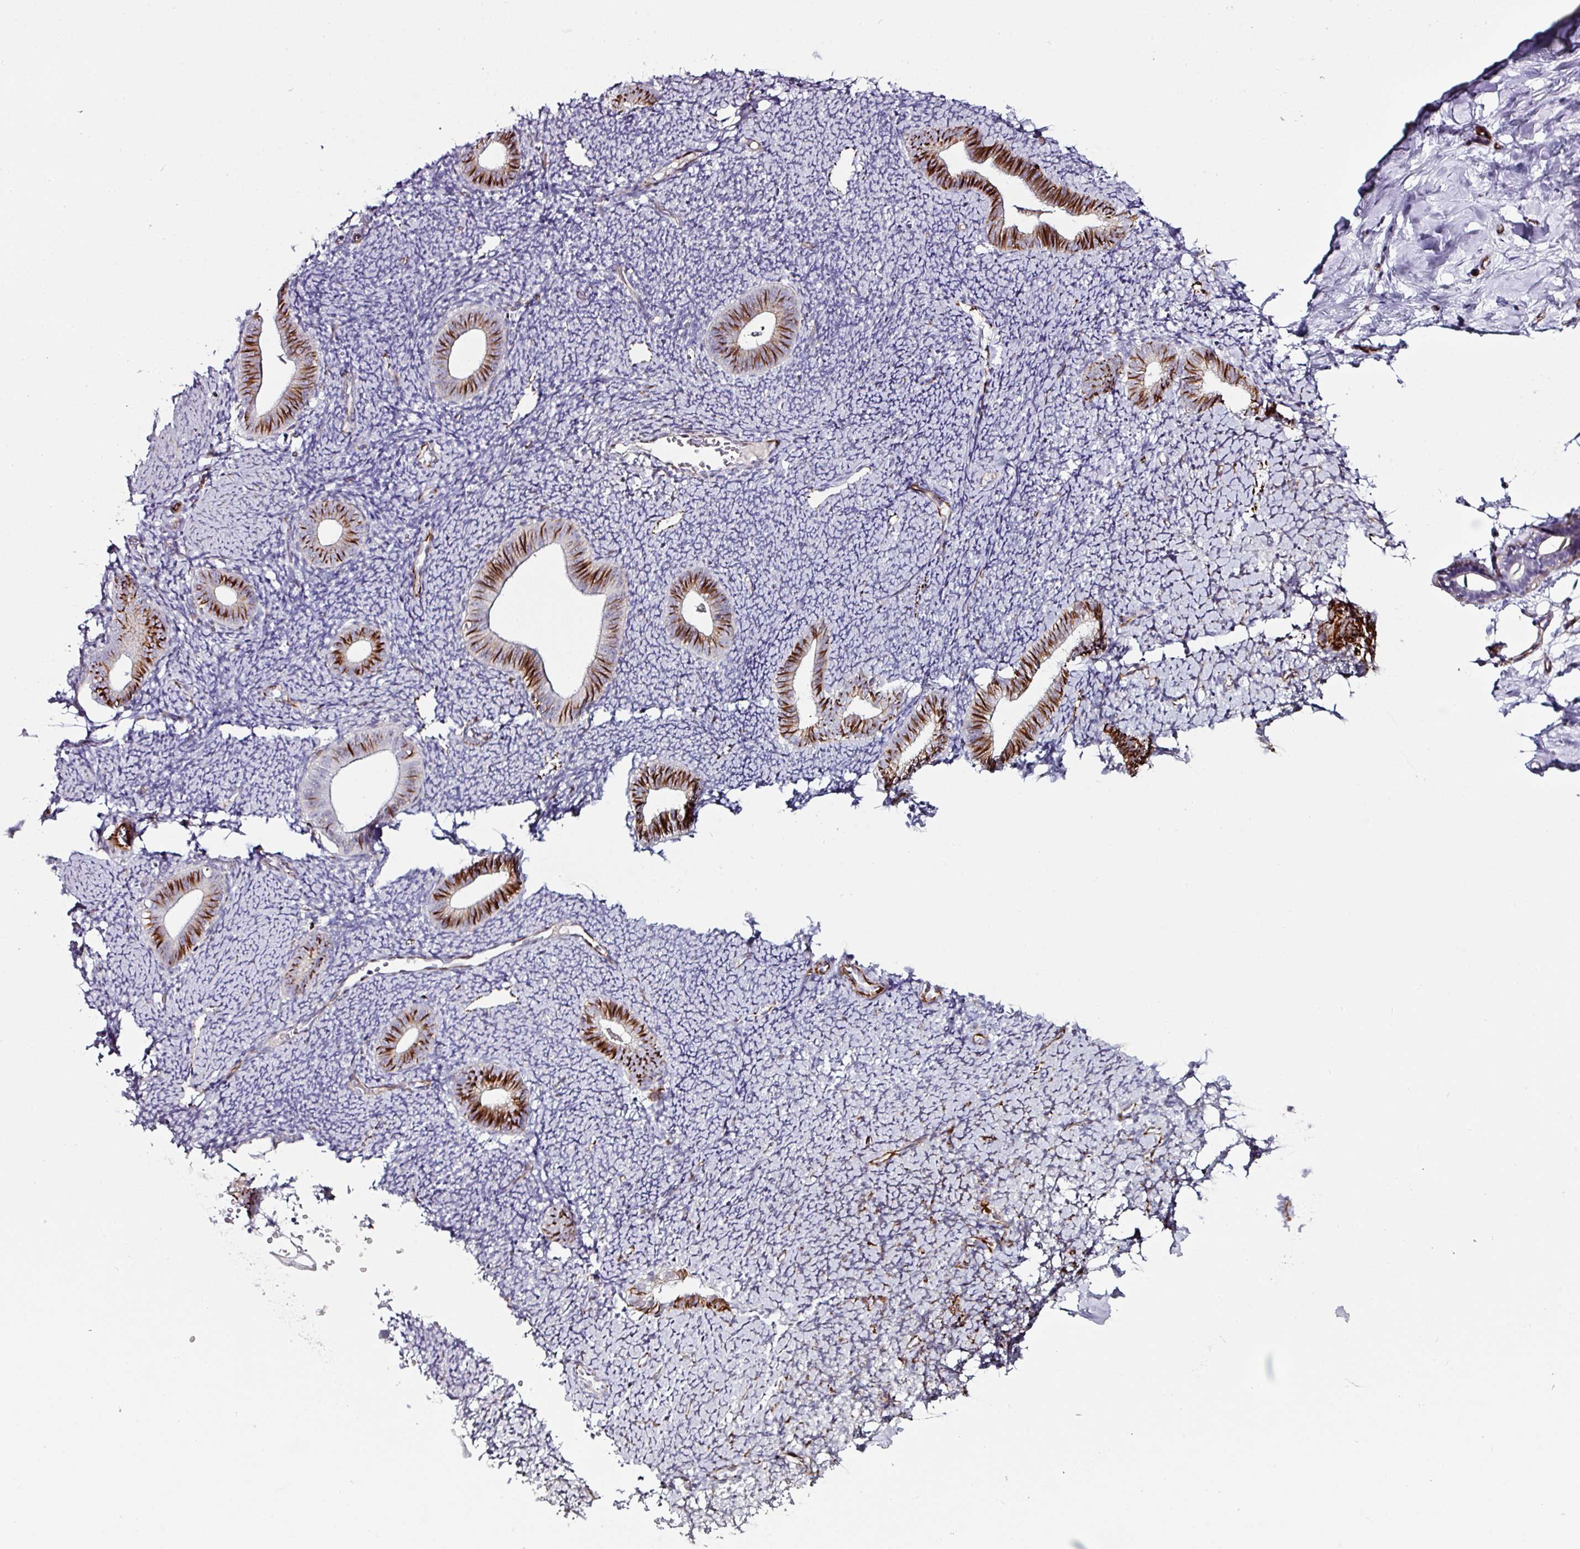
{"staining": {"intensity": "negative", "quantity": "none", "location": "none"}, "tissue": "endometrium", "cell_type": "Cells in endometrial stroma", "image_type": "normal", "snomed": [{"axis": "morphology", "description": "Normal tissue, NOS"}, {"axis": "topography", "description": "Endometrium"}], "caption": "This is an IHC histopathology image of benign endometrium. There is no staining in cells in endometrial stroma.", "gene": "TMPRSS9", "patient": {"sex": "female", "age": 39}}